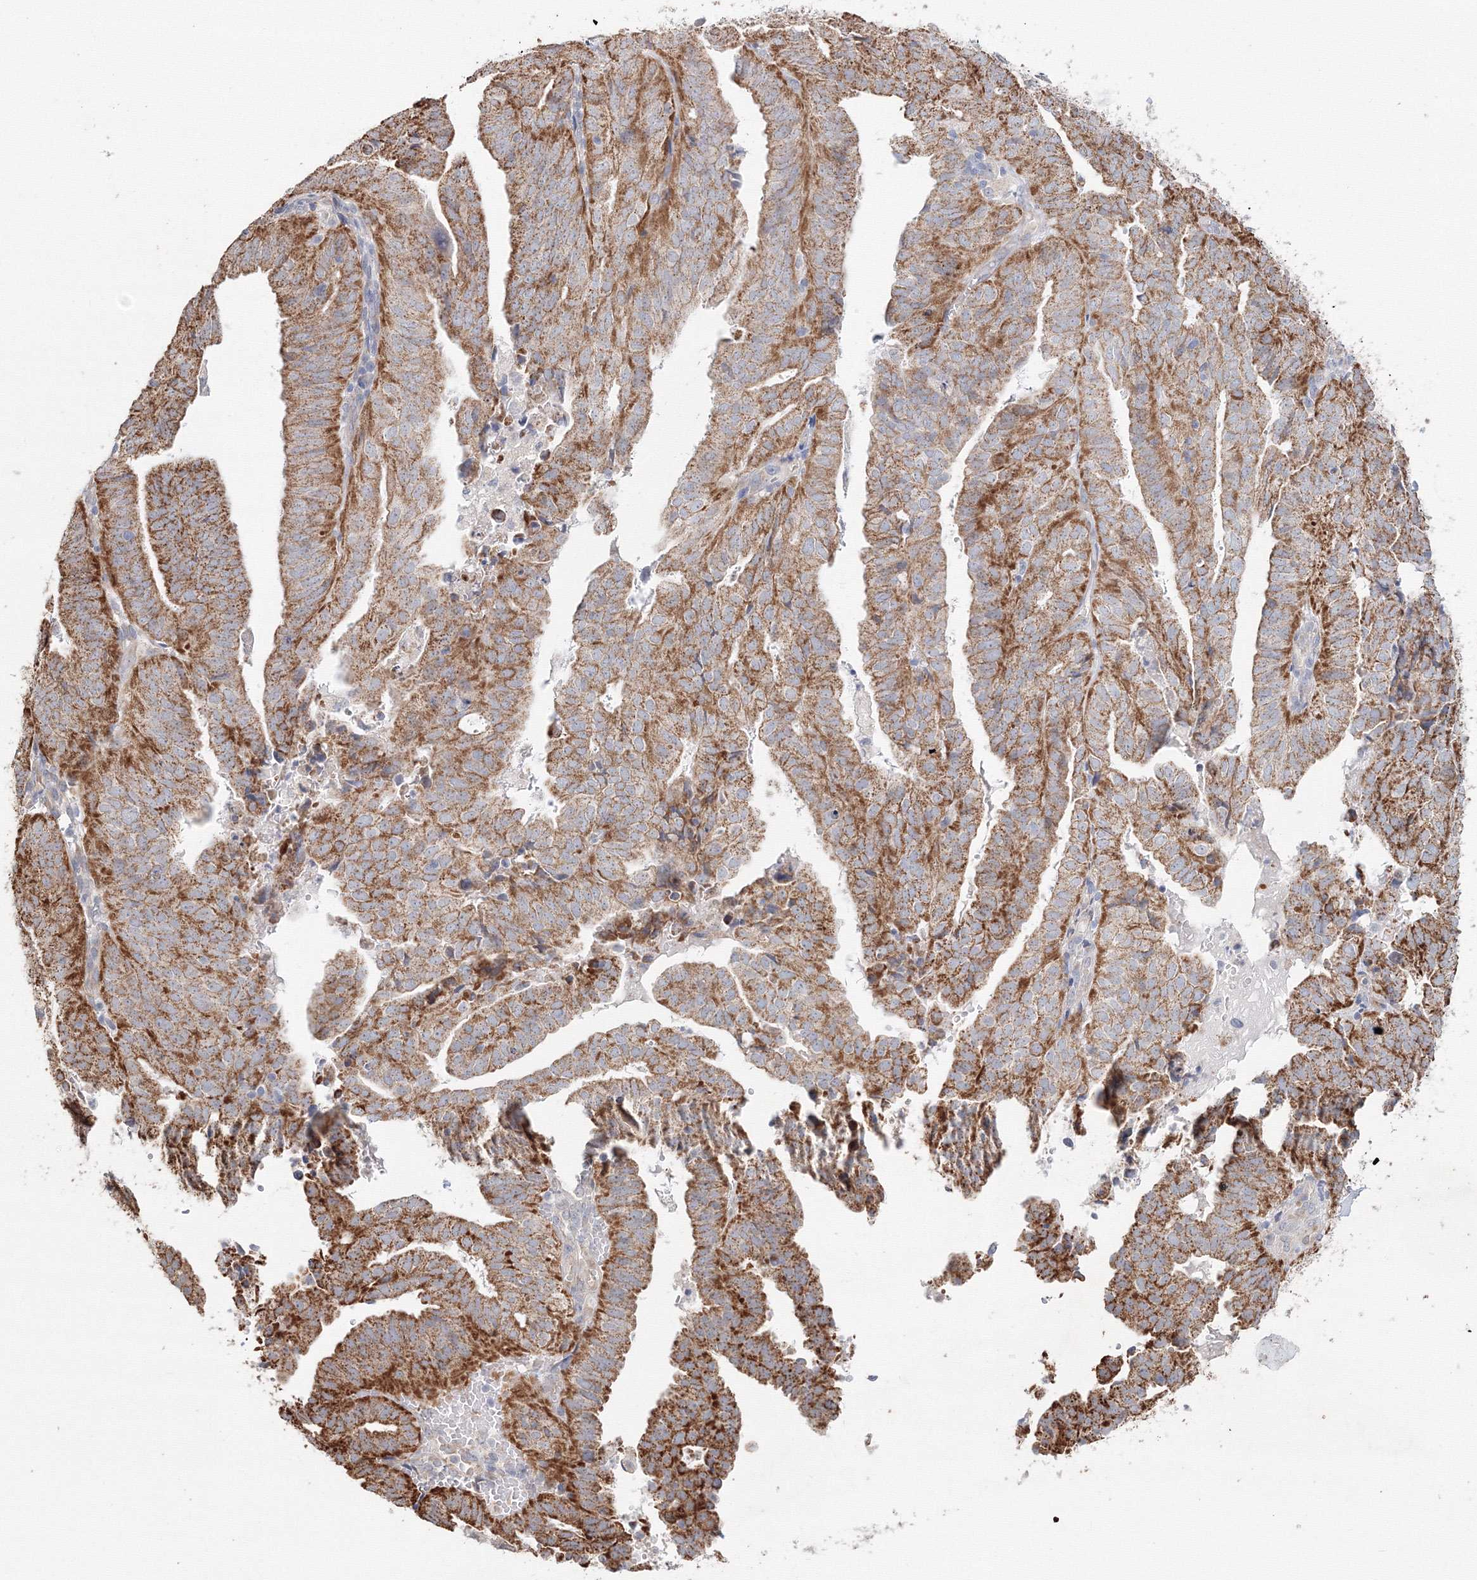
{"staining": {"intensity": "moderate", "quantity": ">75%", "location": "cytoplasmic/membranous"}, "tissue": "endometrial cancer", "cell_type": "Tumor cells", "image_type": "cancer", "snomed": [{"axis": "morphology", "description": "Adenocarcinoma, NOS"}, {"axis": "topography", "description": "Uterus"}], "caption": "Endometrial cancer (adenocarcinoma) tissue shows moderate cytoplasmic/membranous expression in about >75% of tumor cells", "gene": "DHRS12", "patient": {"sex": "female", "age": 77}}